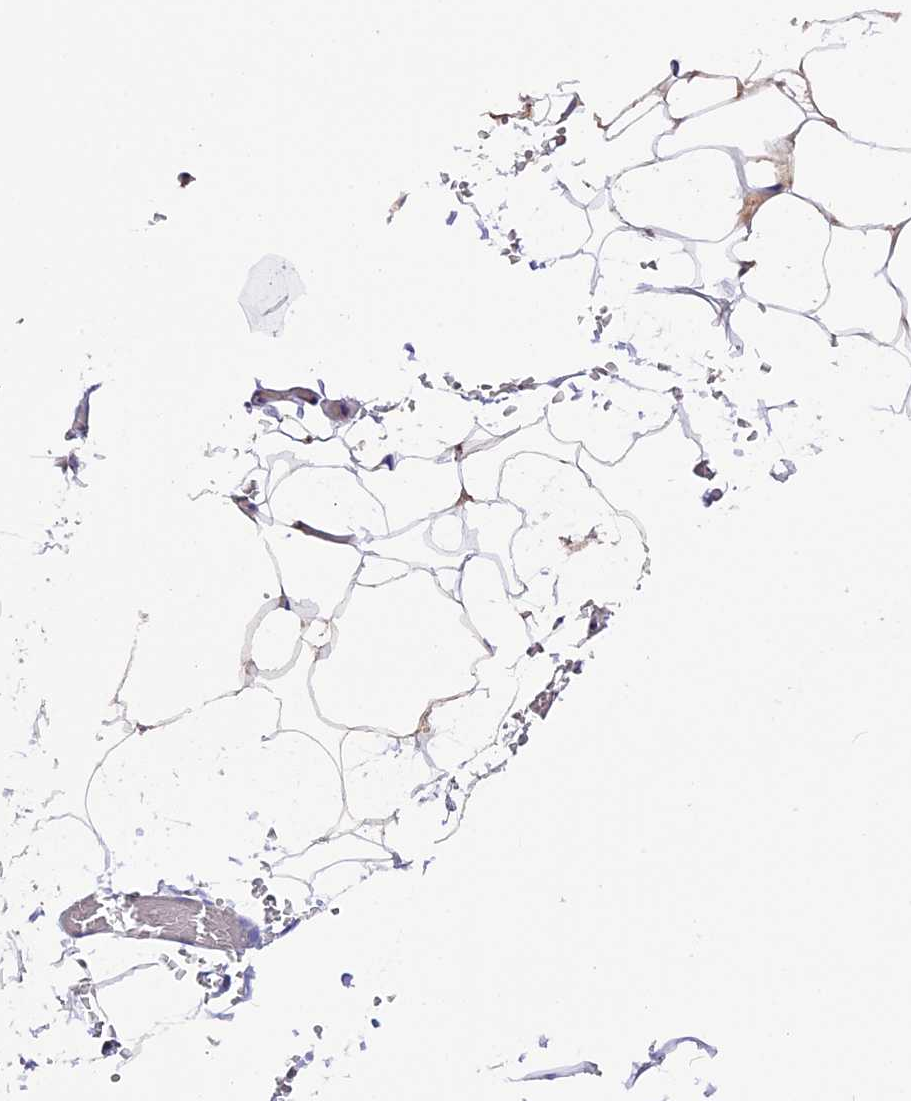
{"staining": {"intensity": "negative", "quantity": "none", "location": "none"}, "tissue": "adipose tissue", "cell_type": "Adipocytes", "image_type": "normal", "snomed": [{"axis": "morphology", "description": "Normal tissue, NOS"}, {"axis": "topography", "description": "Gallbladder"}, {"axis": "topography", "description": "Peripheral nerve tissue"}], "caption": "DAB immunohistochemical staining of unremarkable adipose tissue shows no significant staining in adipocytes.", "gene": "METTL22", "patient": {"sex": "male", "age": 38}}